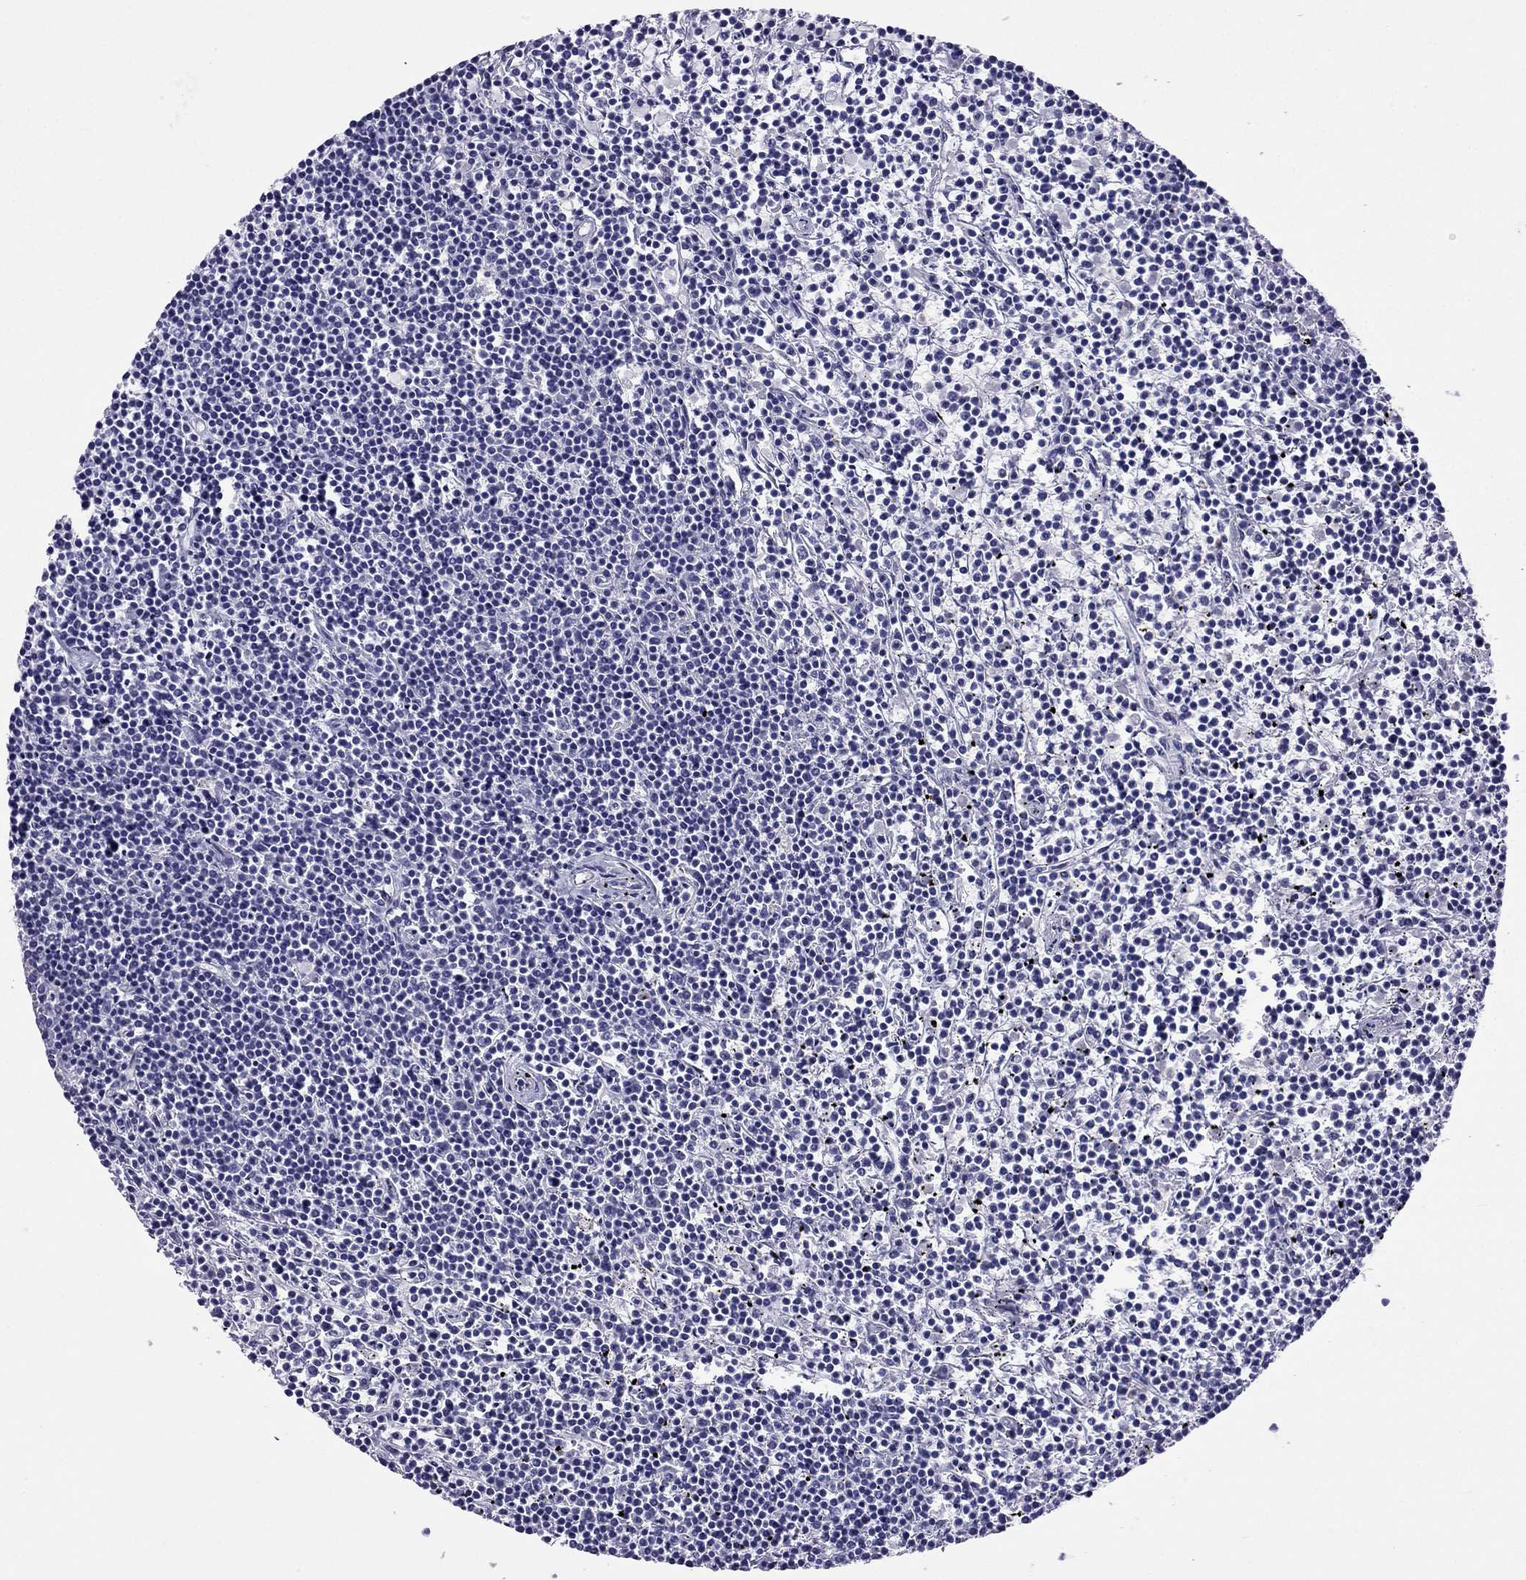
{"staining": {"intensity": "negative", "quantity": "none", "location": "none"}, "tissue": "lymphoma", "cell_type": "Tumor cells", "image_type": "cancer", "snomed": [{"axis": "morphology", "description": "Malignant lymphoma, non-Hodgkin's type, Low grade"}, {"axis": "topography", "description": "Spleen"}], "caption": "DAB (3,3'-diaminobenzidine) immunohistochemical staining of lymphoma shows no significant positivity in tumor cells. (Brightfield microscopy of DAB (3,3'-diaminobenzidine) immunohistochemistry at high magnification).", "gene": "CROCC2", "patient": {"sex": "female", "age": 19}}